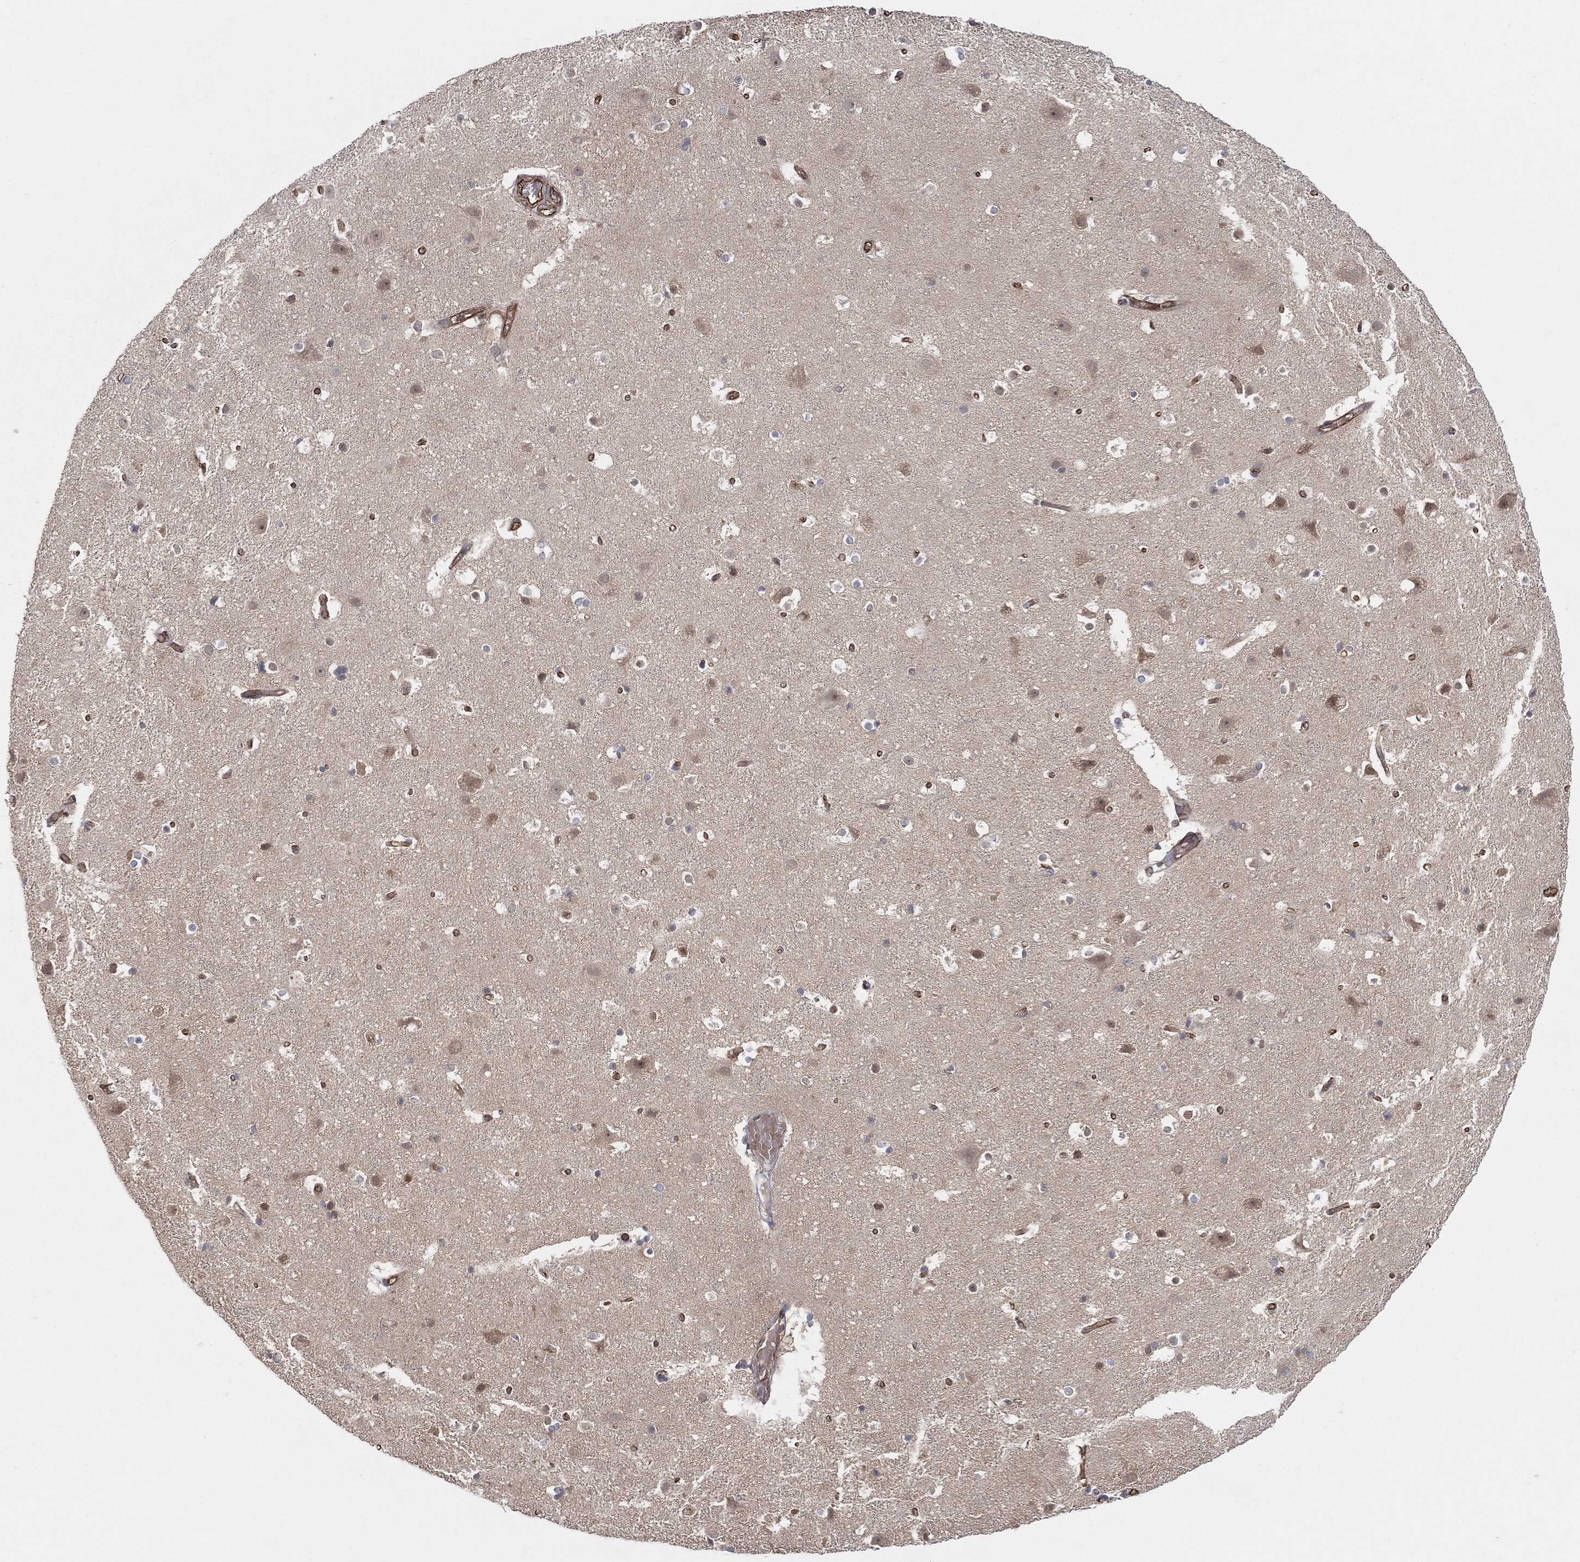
{"staining": {"intensity": "strong", "quantity": "25%-75%", "location": "cytoplasmic/membranous"}, "tissue": "cerebral cortex", "cell_type": "Endothelial cells", "image_type": "normal", "snomed": [{"axis": "morphology", "description": "Normal tissue, NOS"}, {"axis": "topography", "description": "Cerebral cortex"}], "caption": "Protein analysis of normal cerebral cortex exhibits strong cytoplasmic/membranous staining in about 25%-75% of endothelial cells. (DAB = brown stain, brightfield microscopy at high magnification).", "gene": "TP53RK", "patient": {"sex": "female", "age": 52}}